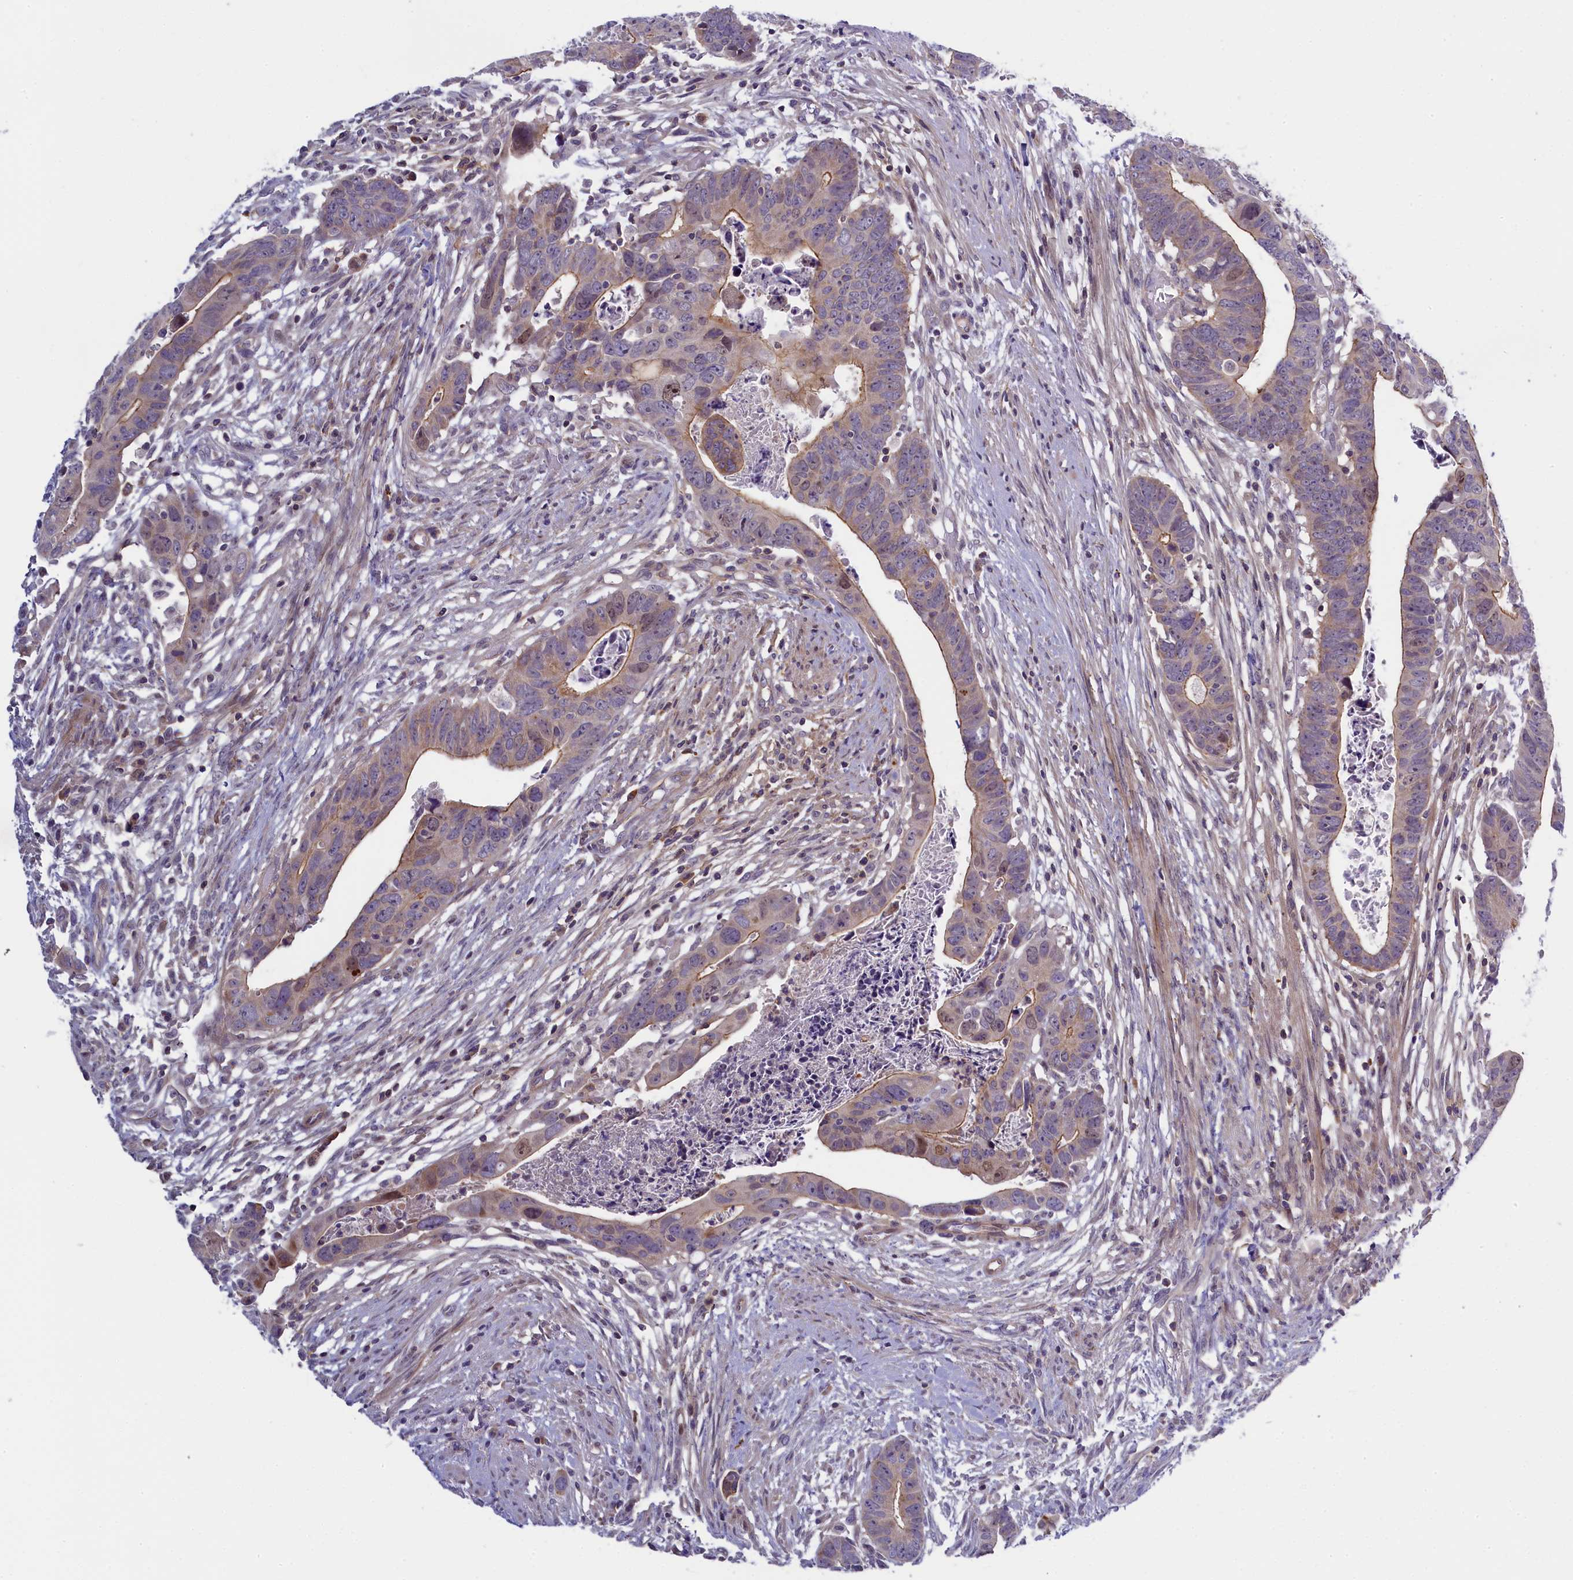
{"staining": {"intensity": "weak", "quantity": "<25%", "location": "cytoplasmic/membranous,nuclear"}, "tissue": "colorectal cancer", "cell_type": "Tumor cells", "image_type": "cancer", "snomed": [{"axis": "morphology", "description": "Adenocarcinoma, NOS"}, {"axis": "topography", "description": "Rectum"}], "caption": "This micrograph is of colorectal adenocarcinoma stained with IHC to label a protein in brown with the nuclei are counter-stained blue. There is no expression in tumor cells. The staining is performed using DAB (3,3'-diaminobenzidine) brown chromogen with nuclei counter-stained in using hematoxylin.", "gene": "CCL23", "patient": {"sex": "female", "age": 65}}